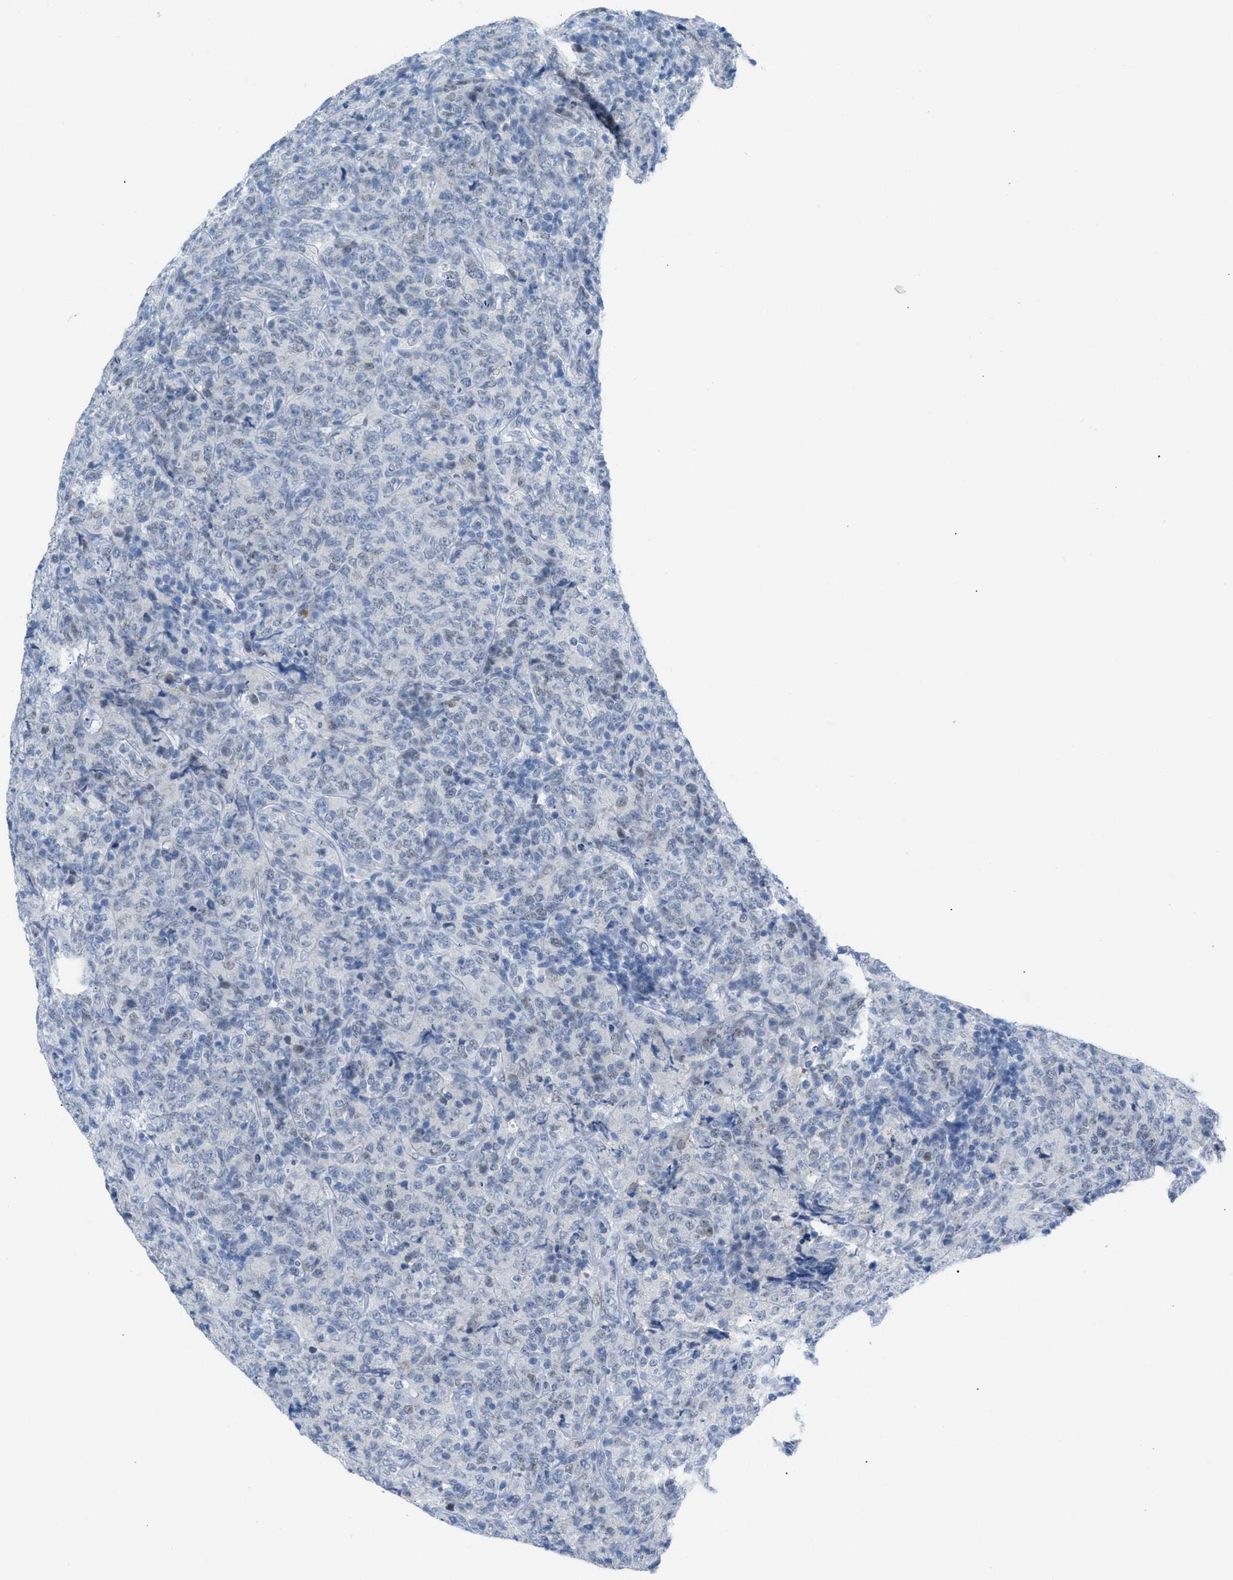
{"staining": {"intensity": "weak", "quantity": "<25%", "location": "nuclear"}, "tissue": "lymphoma", "cell_type": "Tumor cells", "image_type": "cancer", "snomed": [{"axis": "morphology", "description": "Malignant lymphoma, non-Hodgkin's type, High grade"}, {"axis": "topography", "description": "Tonsil"}], "caption": "The histopathology image reveals no significant staining in tumor cells of malignant lymphoma, non-Hodgkin's type (high-grade).", "gene": "HSF2", "patient": {"sex": "female", "age": 36}}